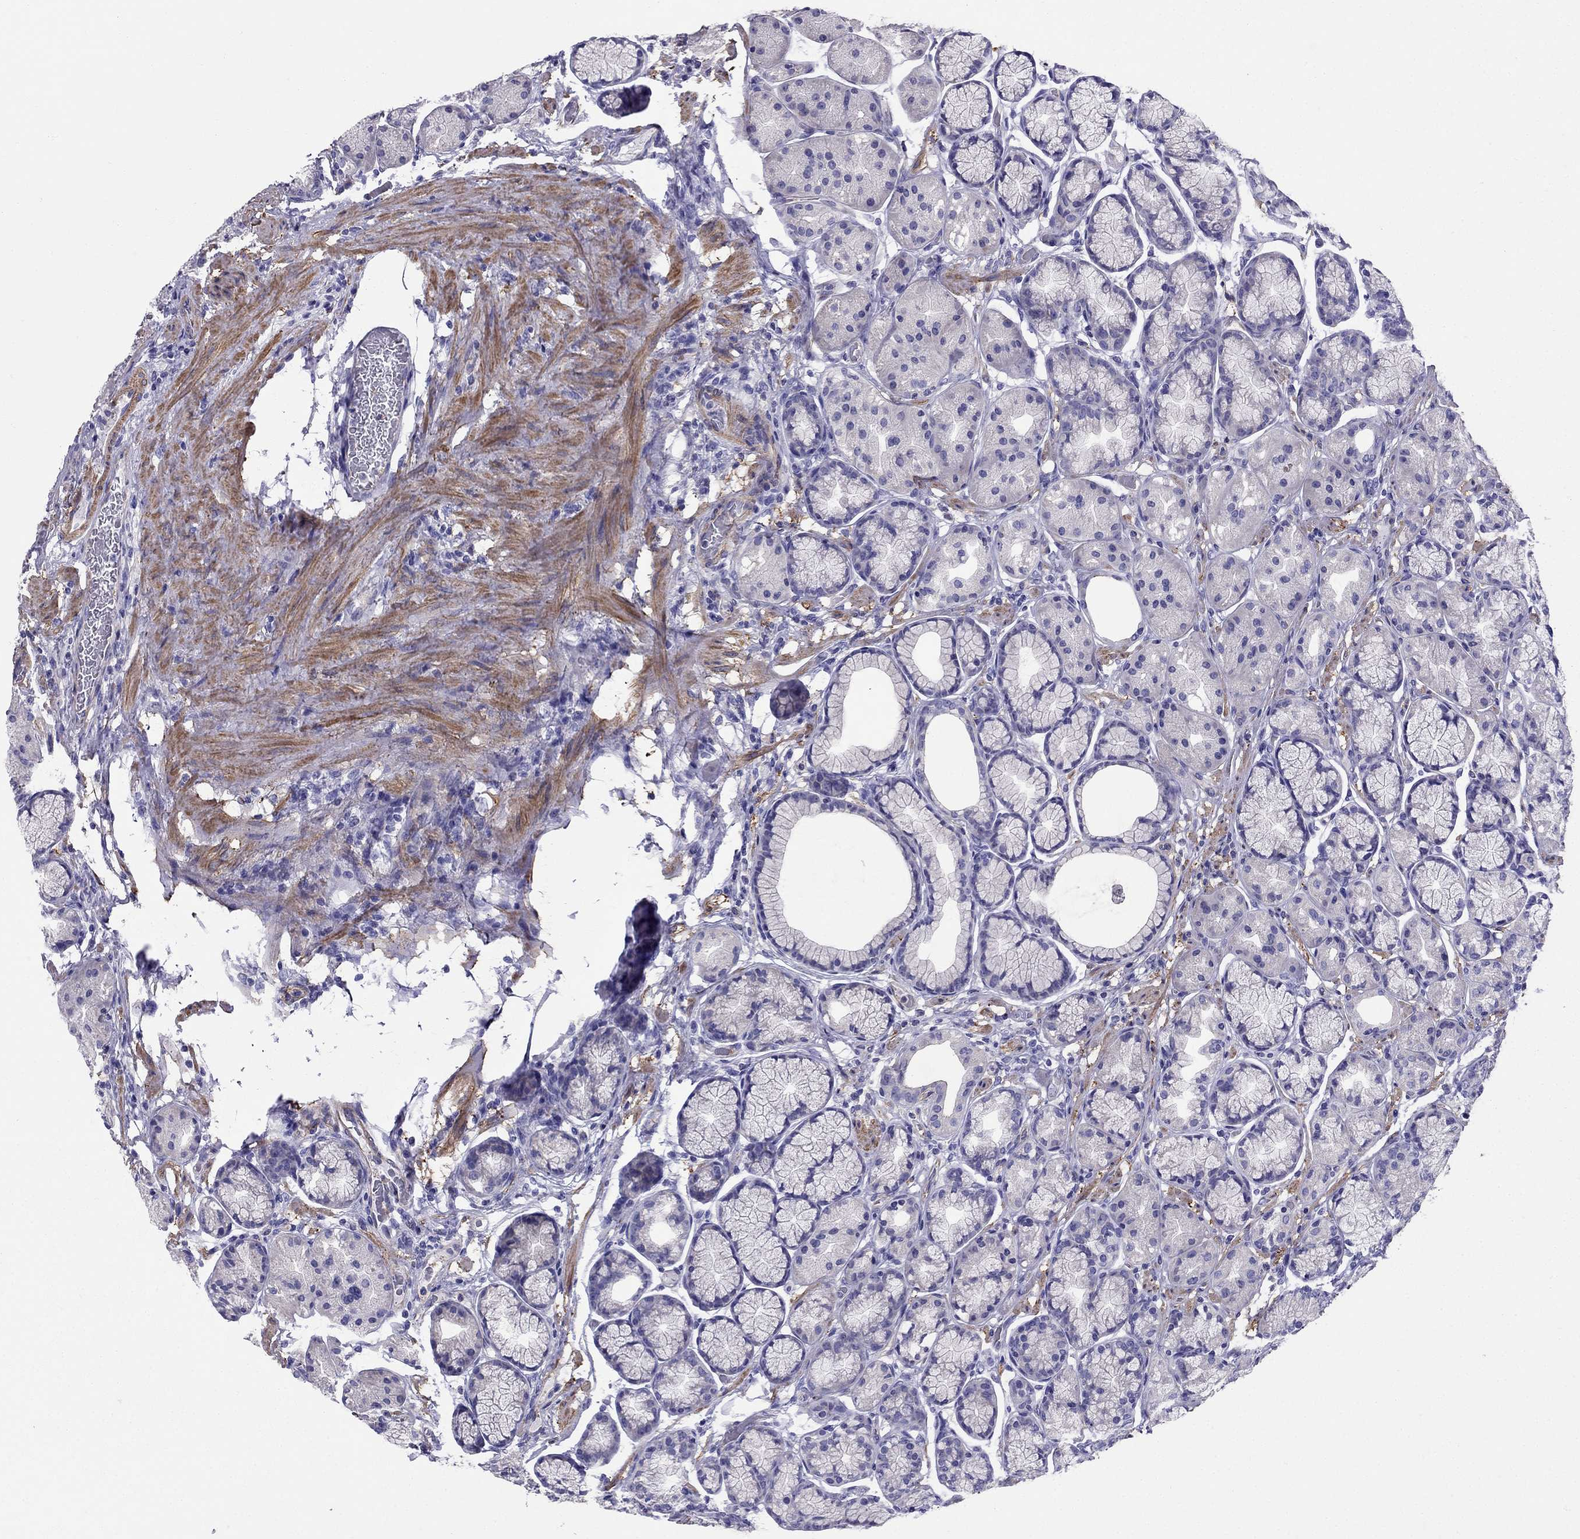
{"staining": {"intensity": "negative", "quantity": "none", "location": "none"}, "tissue": "stomach", "cell_type": "Glandular cells", "image_type": "normal", "snomed": [{"axis": "morphology", "description": "Normal tissue, NOS"}, {"axis": "morphology", "description": "Adenocarcinoma, NOS"}, {"axis": "morphology", "description": "Adenocarcinoma, High grade"}, {"axis": "topography", "description": "Stomach, upper"}, {"axis": "topography", "description": "Stomach"}], "caption": "High power microscopy micrograph of an immunohistochemistry image of benign stomach, revealing no significant positivity in glandular cells.", "gene": "GPR50", "patient": {"sex": "female", "age": 65}}